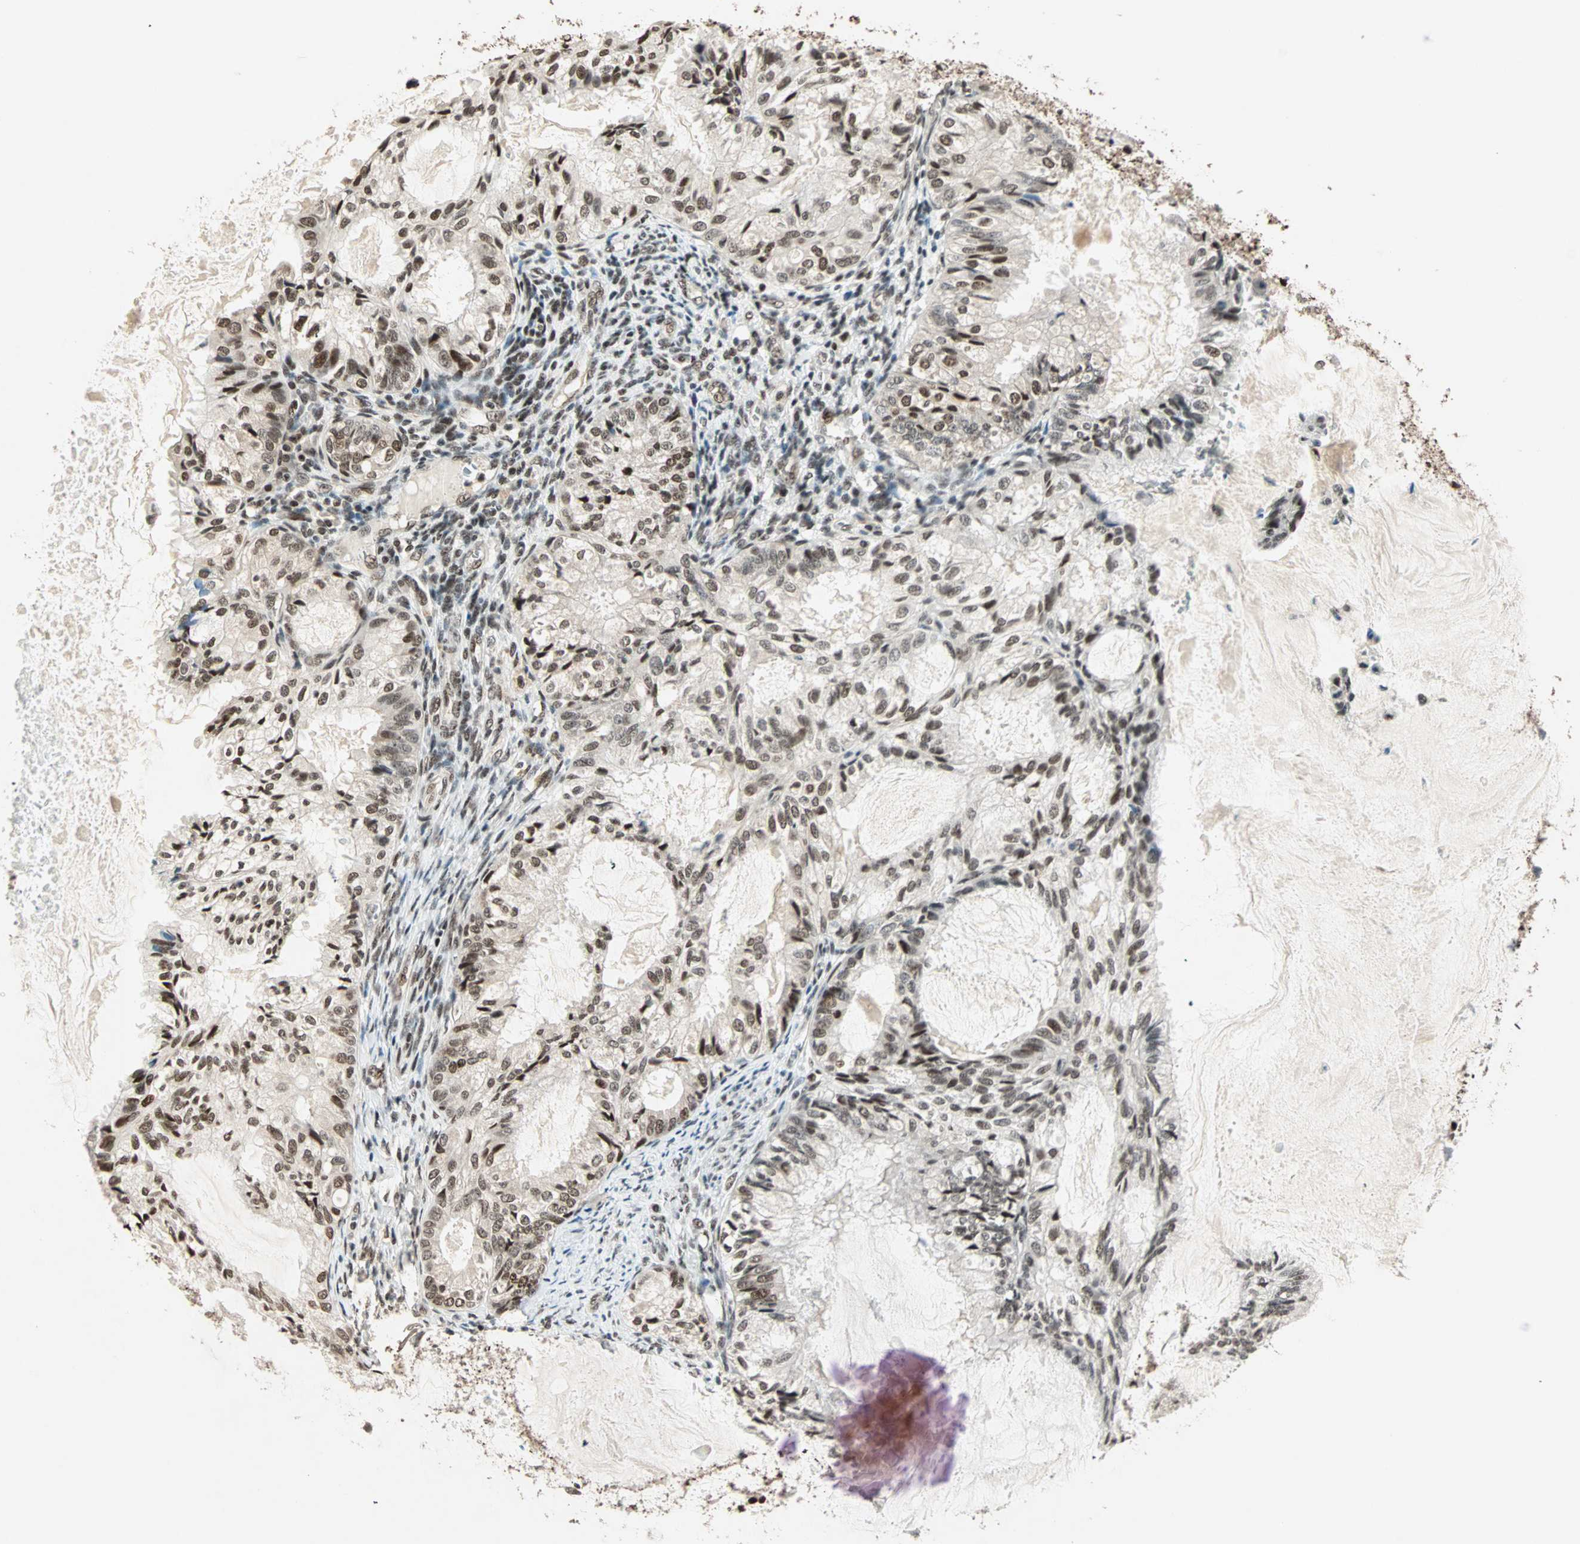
{"staining": {"intensity": "strong", "quantity": ">75%", "location": "nuclear"}, "tissue": "cervical cancer", "cell_type": "Tumor cells", "image_type": "cancer", "snomed": [{"axis": "morphology", "description": "Normal tissue, NOS"}, {"axis": "morphology", "description": "Adenocarcinoma, NOS"}, {"axis": "topography", "description": "Cervix"}, {"axis": "topography", "description": "Endometrium"}], "caption": "IHC photomicrograph of human adenocarcinoma (cervical) stained for a protein (brown), which exhibits high levels of strong nuclear positivity in about >75% of tumor cells.", "gene": "MDC1", "patient": {"sex": "female", "age": 86}}